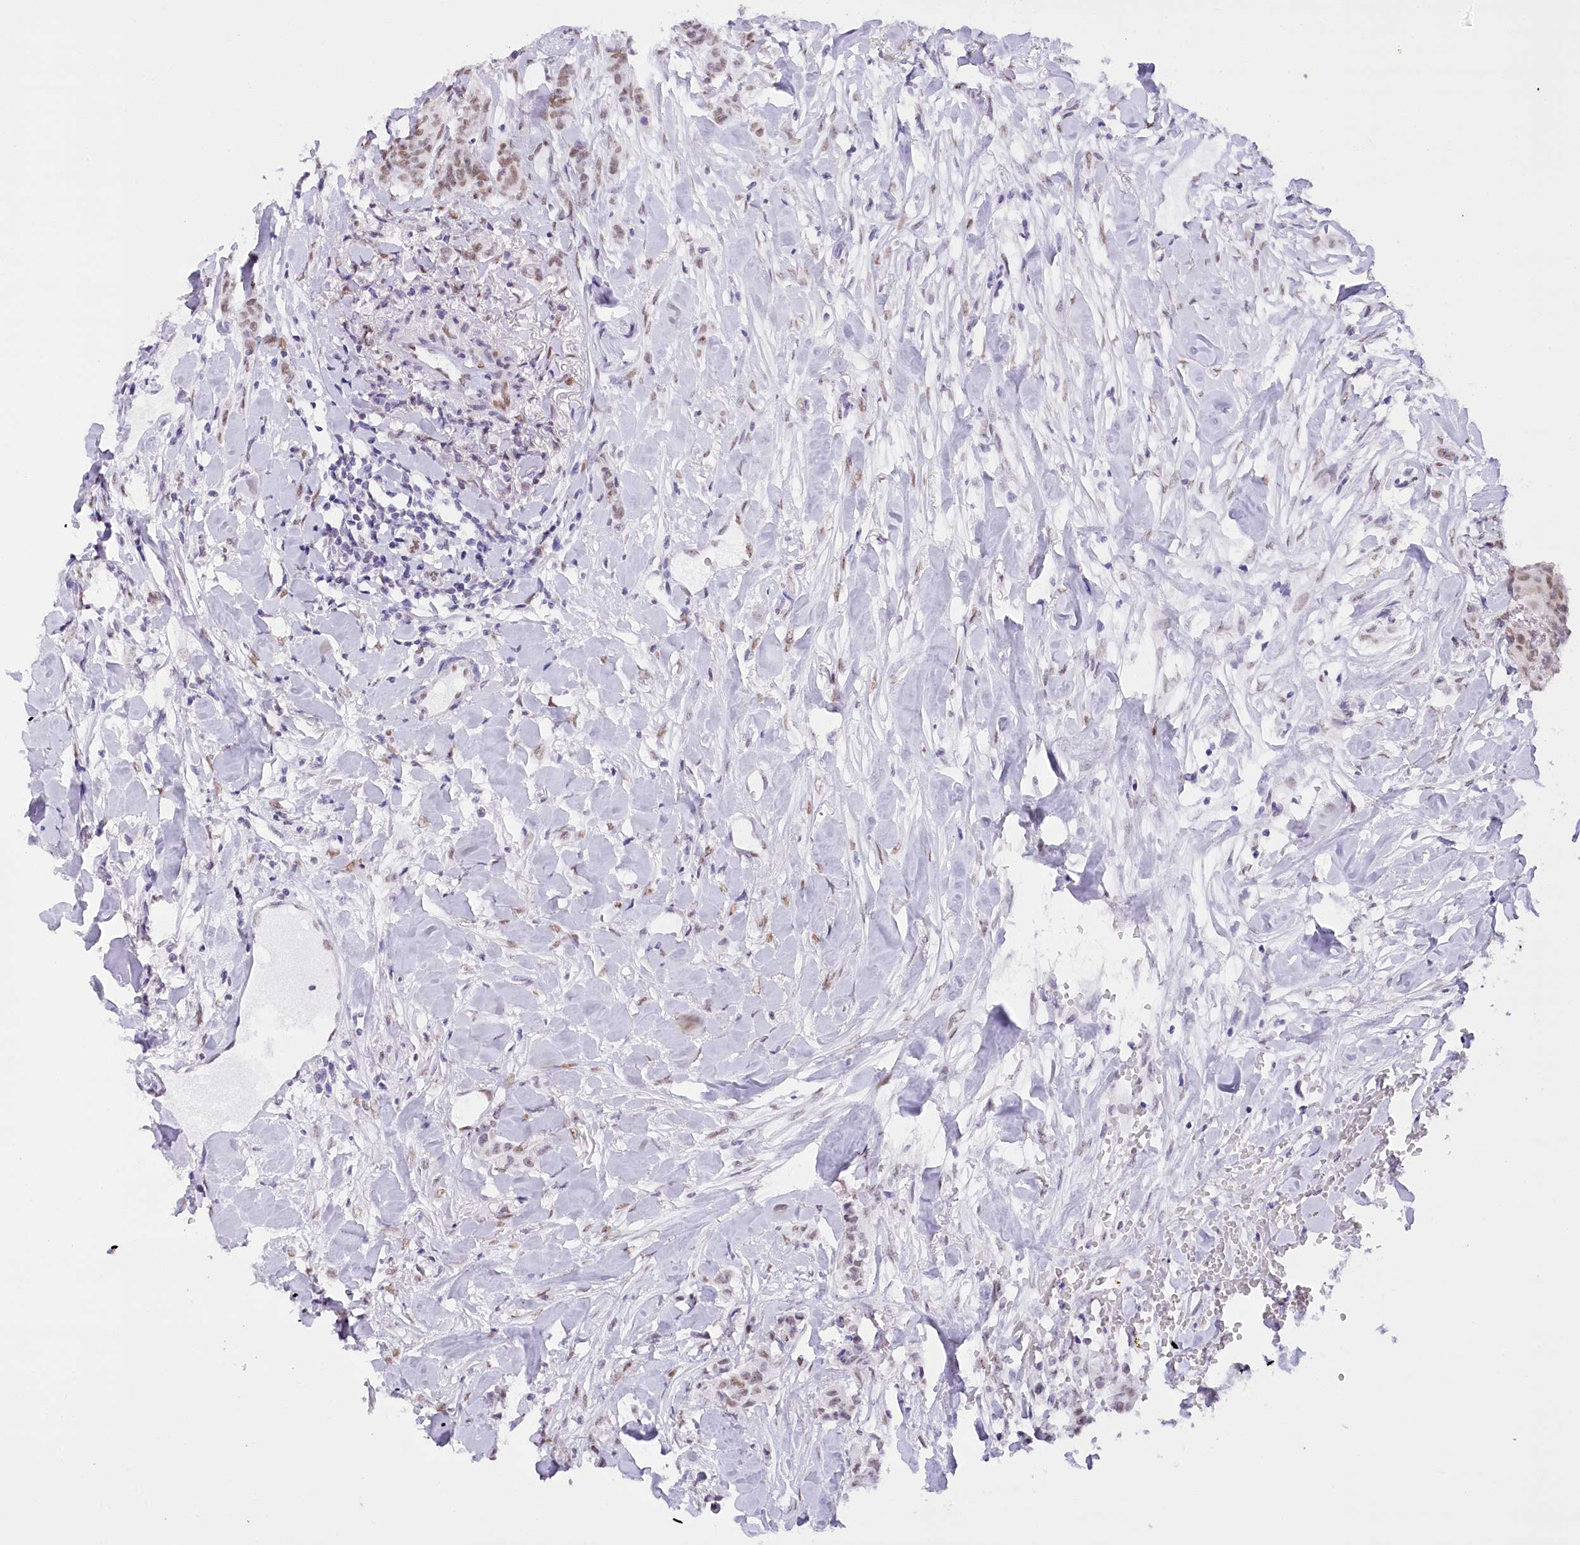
{"staining": {"intensity": "moderate", "quantity": ">75%", "location": "nuclear"}, "tissue": "breast cancer", "cell_type": "Tumor cells", "image_type": "cancer", "snomed": [{"axis": "morphology", "description": "Duct carcinoma"}, {"axis": "topography", "description": "Breast"}], "caption": "Human breast cancer (invasive ductal carcinoma) stained for a protein (brown) exhibits moderate nuclear positive expression in approximately >75% of tumor cells.", "gene": "HNRNPA0", "patient": {"sex": "female", "age": 40}}